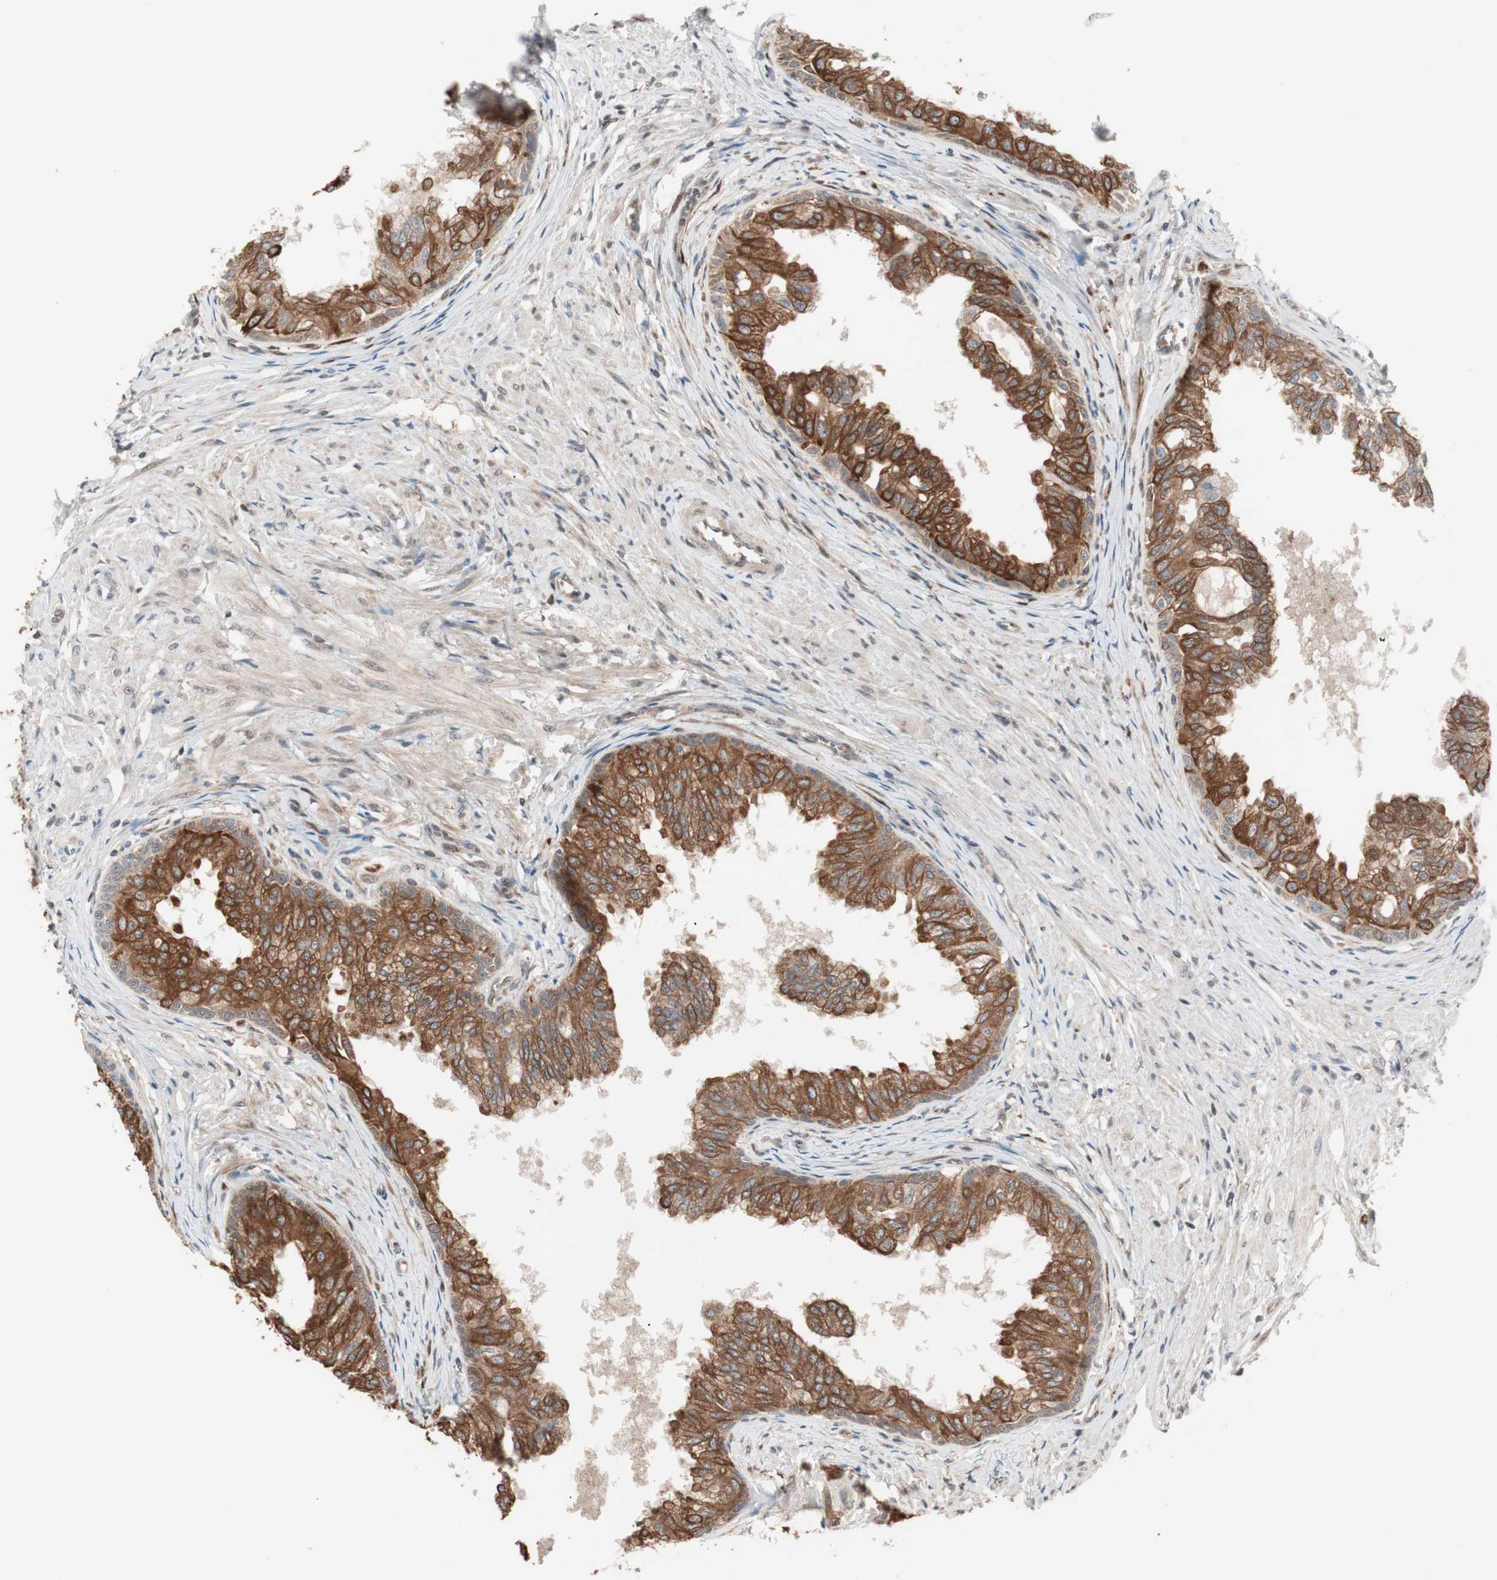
{"staining": {"intensity": "strong", "quantity": ">75%", "location": "cytoplasmic/membranous"}, "tissue": "prostate", "cell_type": "Glandular cells", "image_type": "normal", "snomed": [{"axis": "morphology", "description": "Normal tissue, NOS"}, {"axis": "topography", "description": "Prostate"}, {"axis": "topography", "description": "Seminal veicle"}], "caption": "Glandular cells exhibit high levels of strong cytoplasmic/membranous expression in approximately >75% of cells in benign prostate. (Brightfield microscopy of DAB IHC at high magnification).", "gene": "FBXO5", "patient": {"sex": "male", "age": 60}}